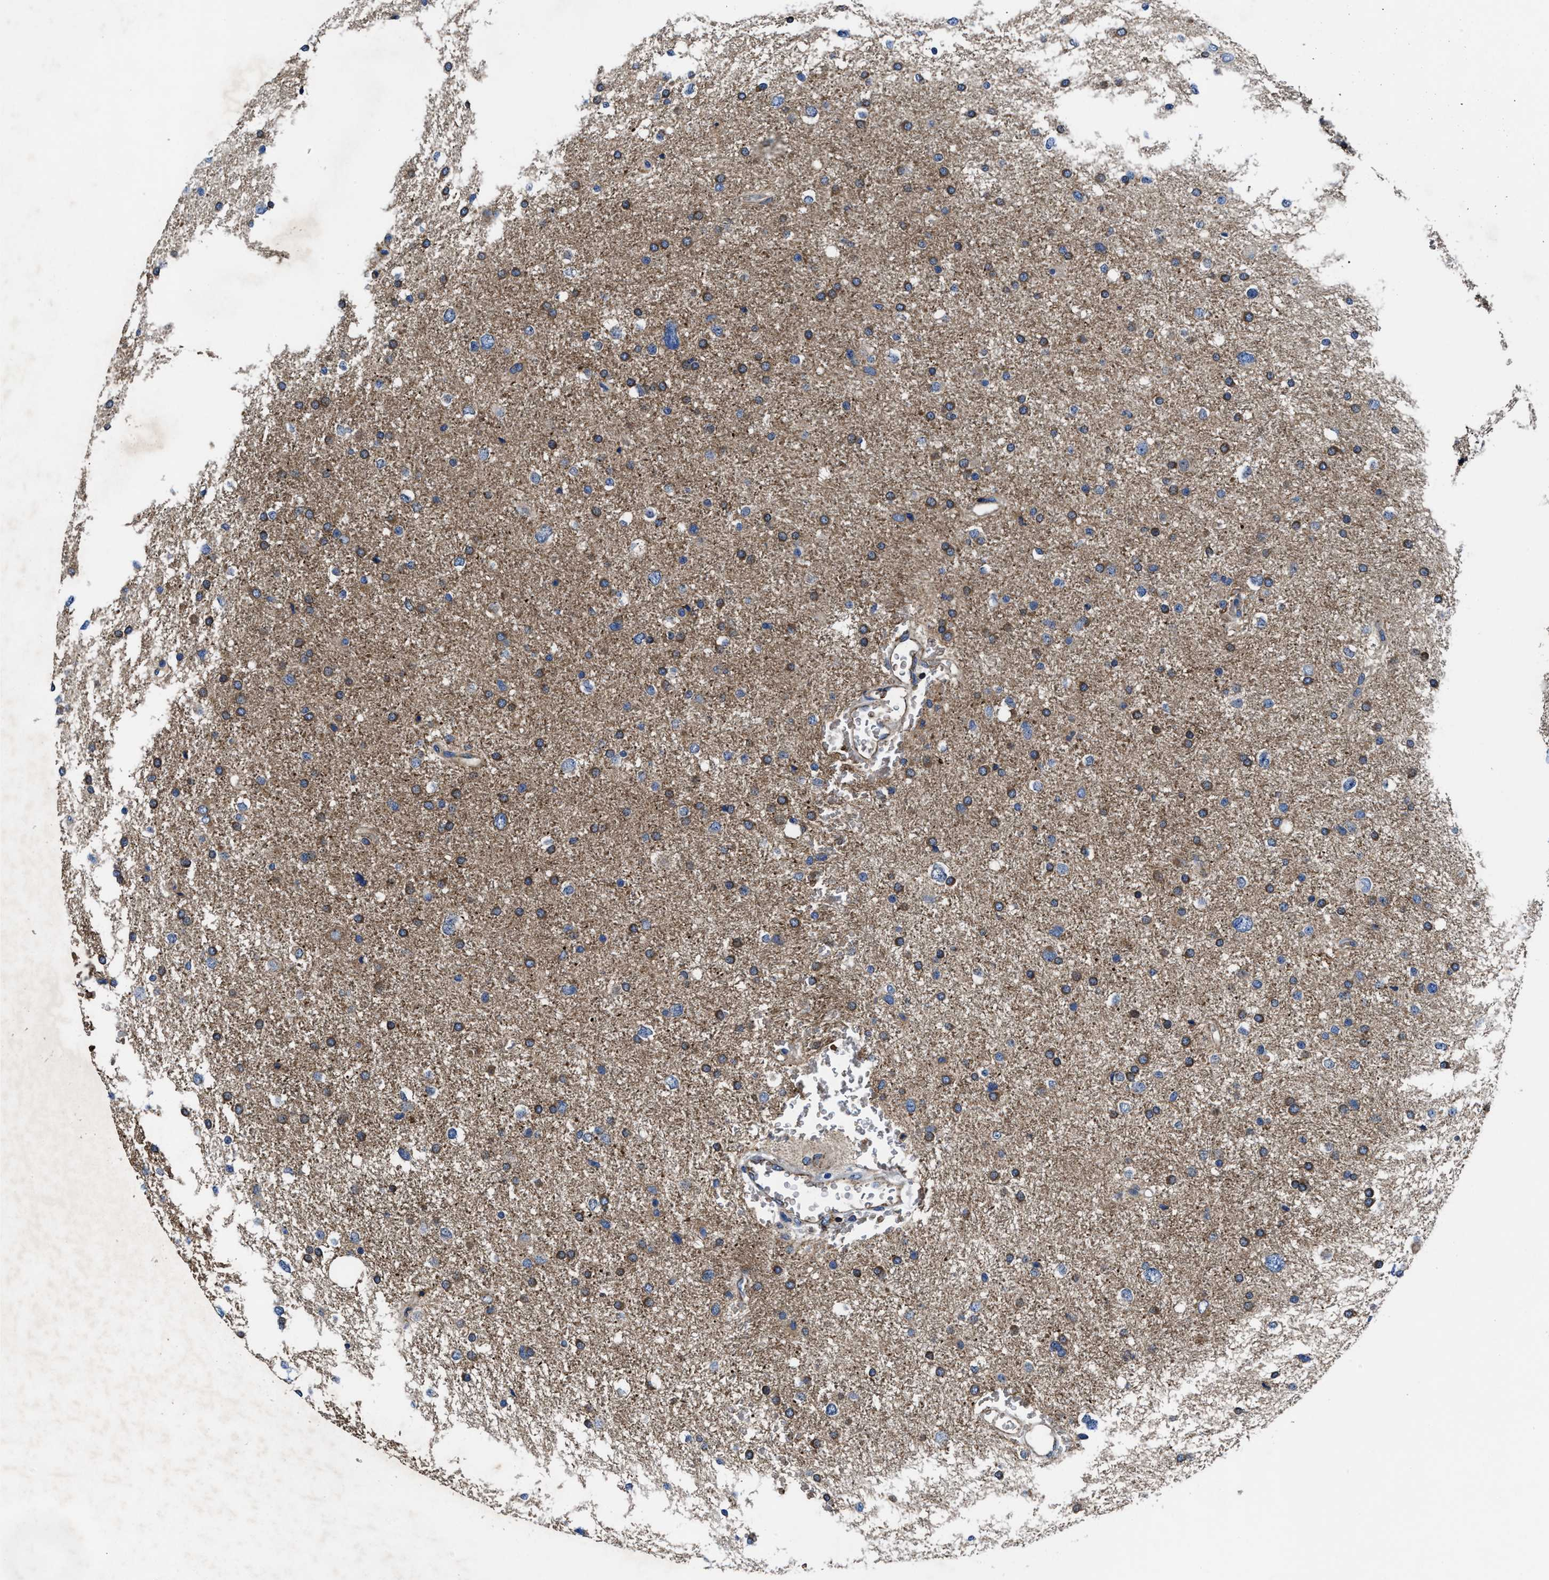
{"staining": {"intensity": "moderate", "quantity": ">75%", "location": "cytoplasmic/membranous"}, "tissue": "glioma", "cell_type": "Tumor cells", "image_type": "cancer", "snomed": [{"axis": "morphology", "description": "Glioma, malignant, Low grade"}, {"axis": "topography", "description": "Brain"}], "caption": "Immunohistochemical staining of low-grade glioma (malignant) displays moderate cytoplasmic/membranous protein staining in approximately >75% of tumor cells. Immunohistochemistry stains the protein in brown and the nuclei are stained blue.", "gene": "PHLPP1", "patient": {"sex": "female", "age": 37}}